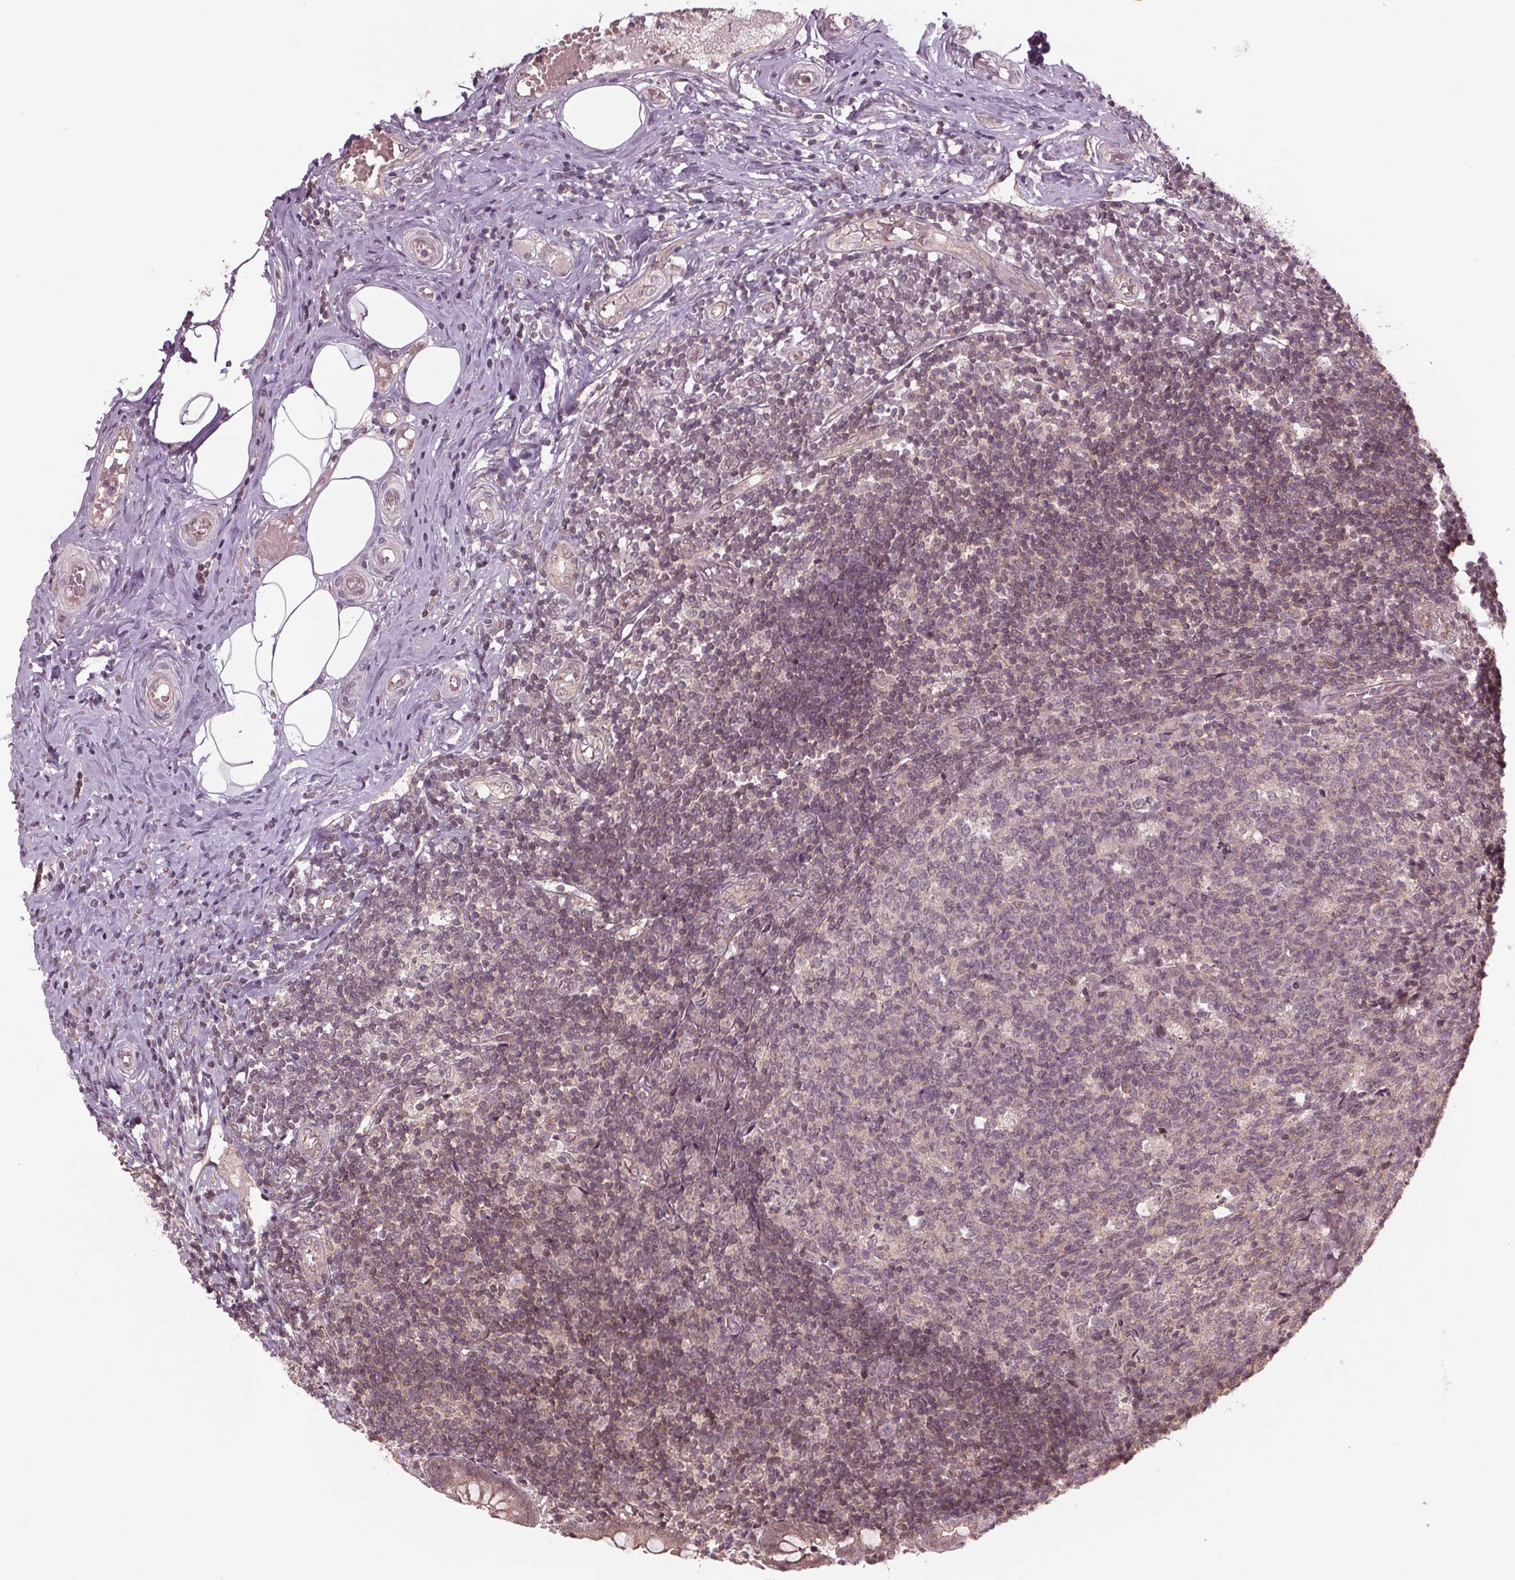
{"staining": {"intensity": "weak", "quantity": "<25%", "location": "cytoplasmic/membranous"}, "tissue": "appendix", "cell_type": "Glandular cells", "image_type": "normal", "snomed": [{"axis": "morphology", "description": "Normal tissue, NOS"}, {"axis": "topography", "description": "Appendix"}], "caption": "IHC histopathology image of unremarkable human appendix stained for a protein (brown), which demonstrates no expression in glandular cells.", "gene": "BTBD1", "patient": {"sex": "female", "age": 32}}